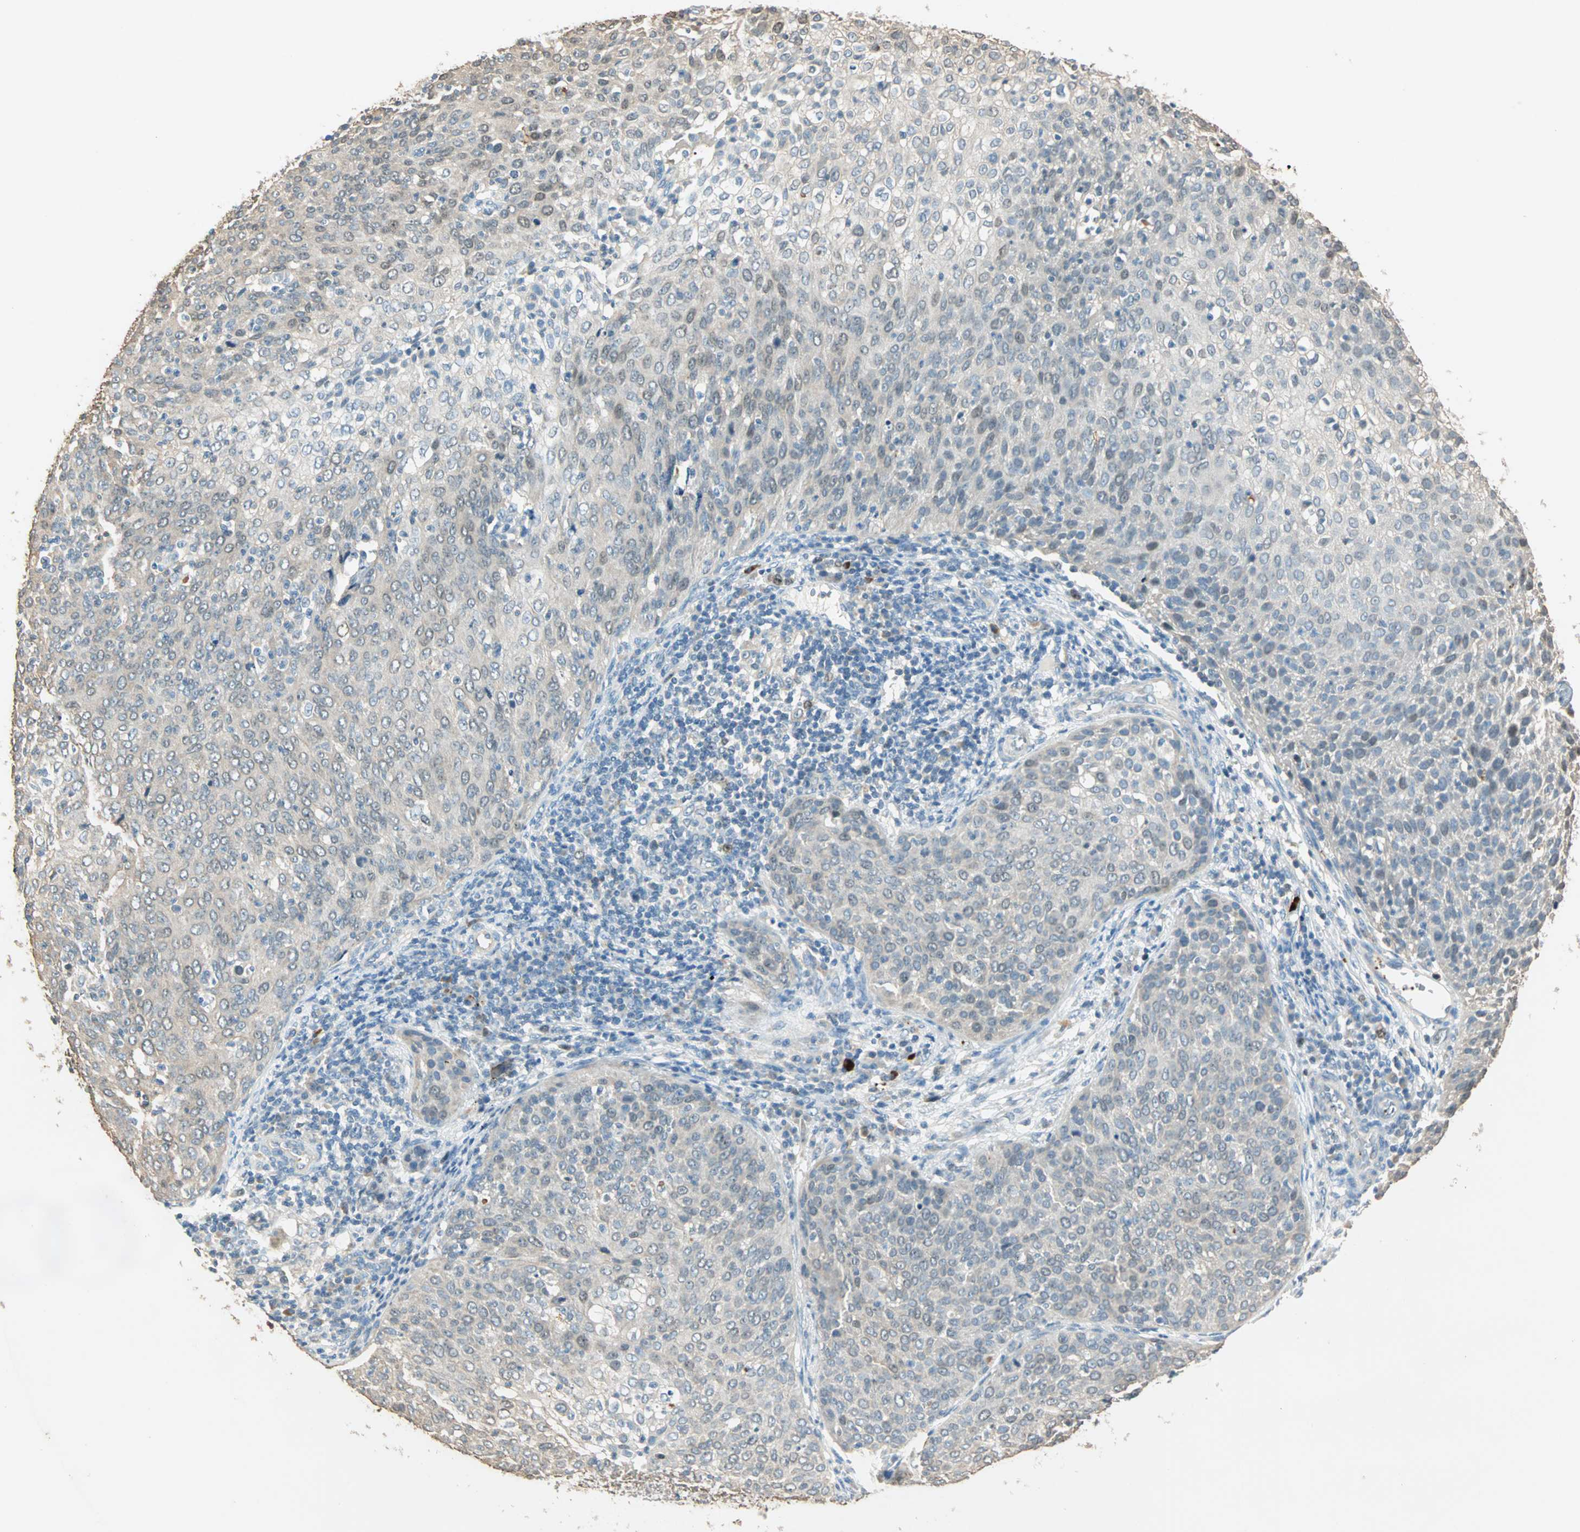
{"staining": {"intensity": "weak", "quantity": "25%-75%", "location": "cytoplasmic/membranous"}, "tissue": "cervical cancer", "cell_type": "Tumor cells", "image_type": "cancer", "snomed": [{"axis": "morphology", "description": "Squamous cell carcinoma, NOS"}, {"axis": "topography", "description": "Cervix"}], "caption": "An IHC image of tumor tissue is shown. Protein staining in brown shows weak cytoplasmic/membranous positivity in cervical cancer (squamous cell carcinoma) within tumor cells. The protein of interest is shown in brown color, while the nuclei are stained blue.", "gene": "RAD18", "patient": {"sex": "female", "age": 38}}